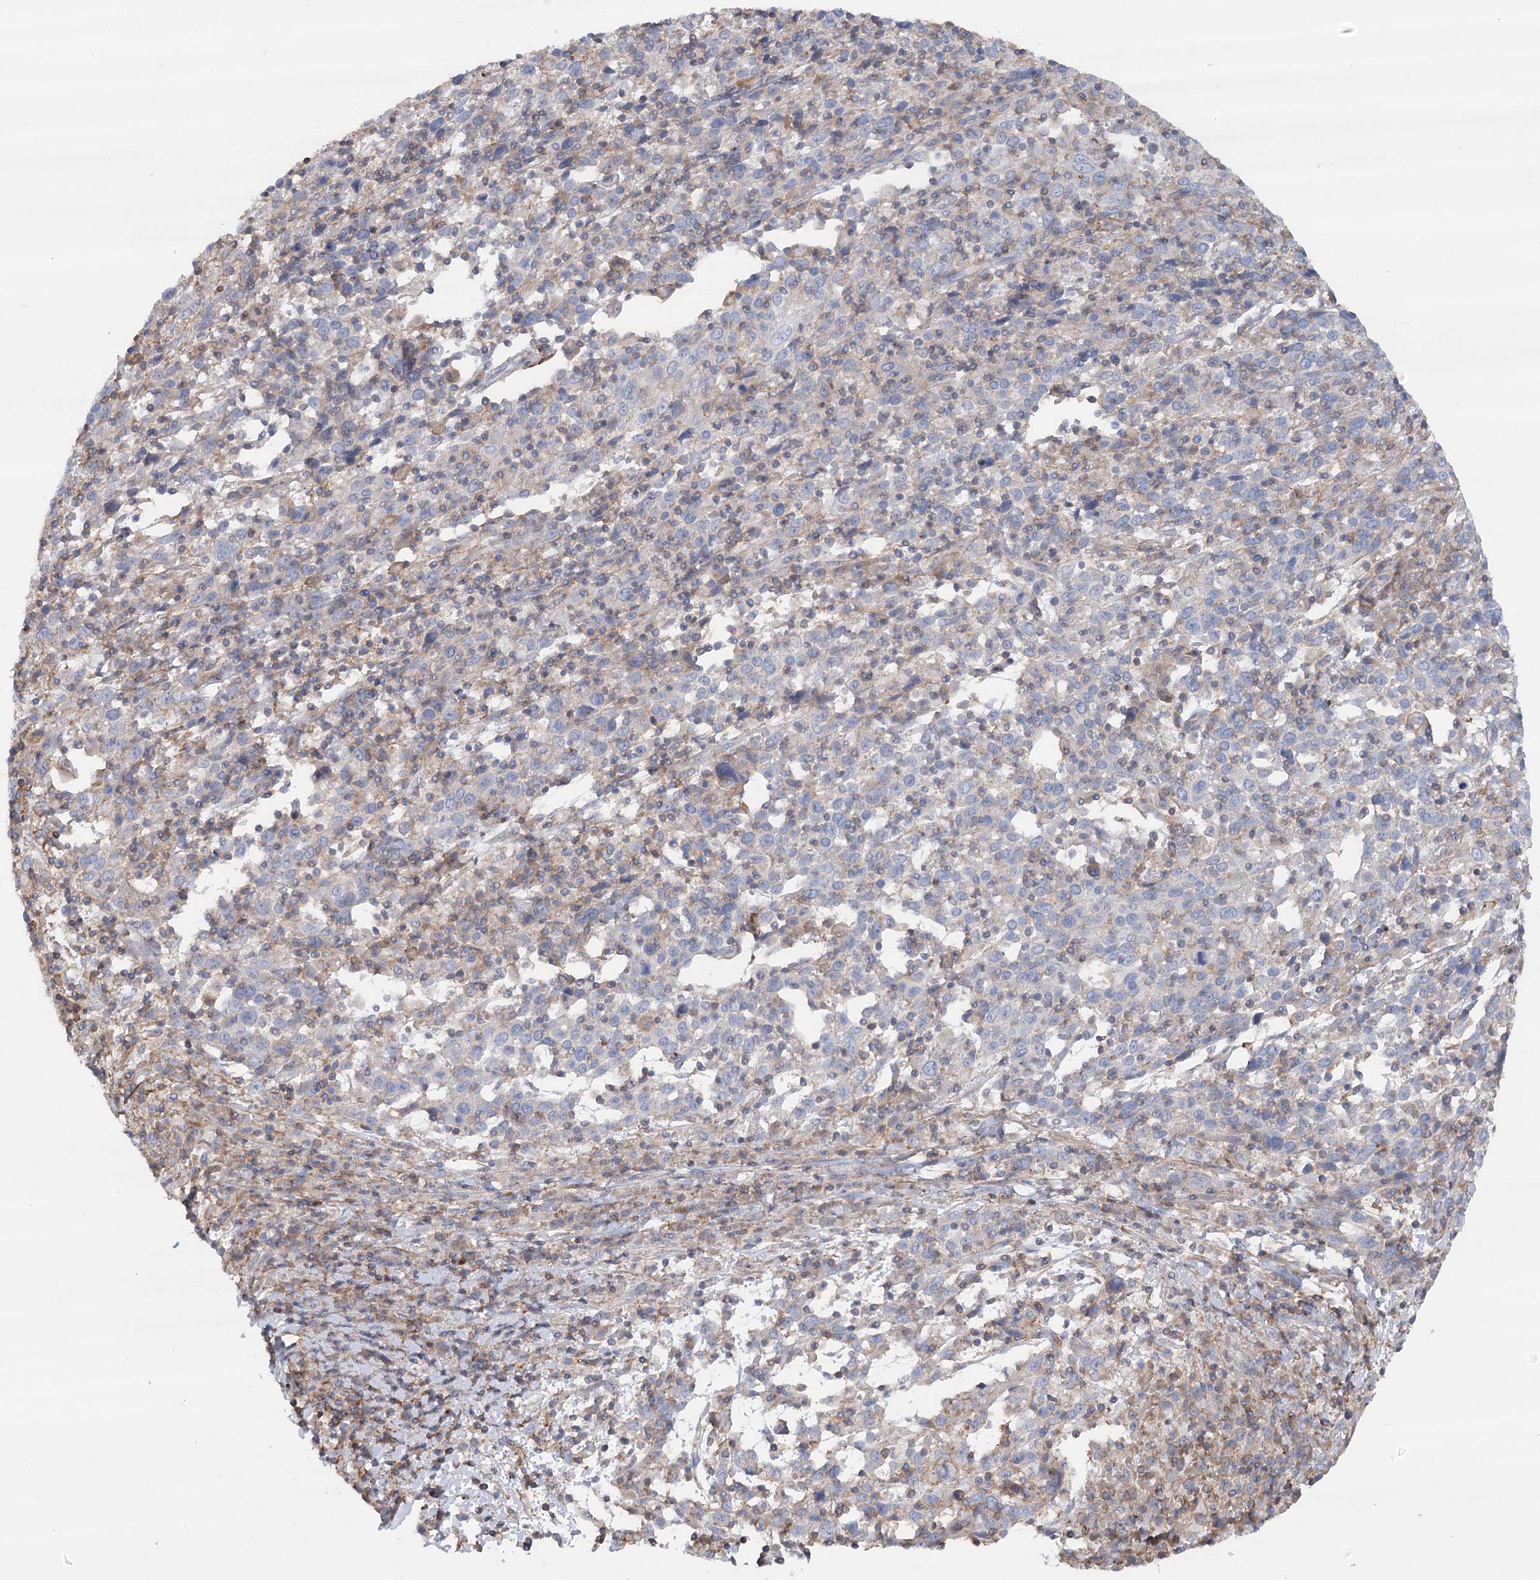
{"staining": {"intensity": "weak", "quantity": "<25%", "location": "cytoplasmic/membranous"}, "tissue": "cervical cancer", "cell_type": "Tumor cells", "image_type": "cancer", "snomed": [{"axis": "morphology", "description": "Squamous cell carcinoma, NOS"}, {"axis": "topography", "description": "Cervix"}], "caption": "A micrograph of cervical cancer stained for a protein exhibits no brown staining in tumor cells.", "gene": "LARP1B", "patient": {"sex": "female", "age": 46}}